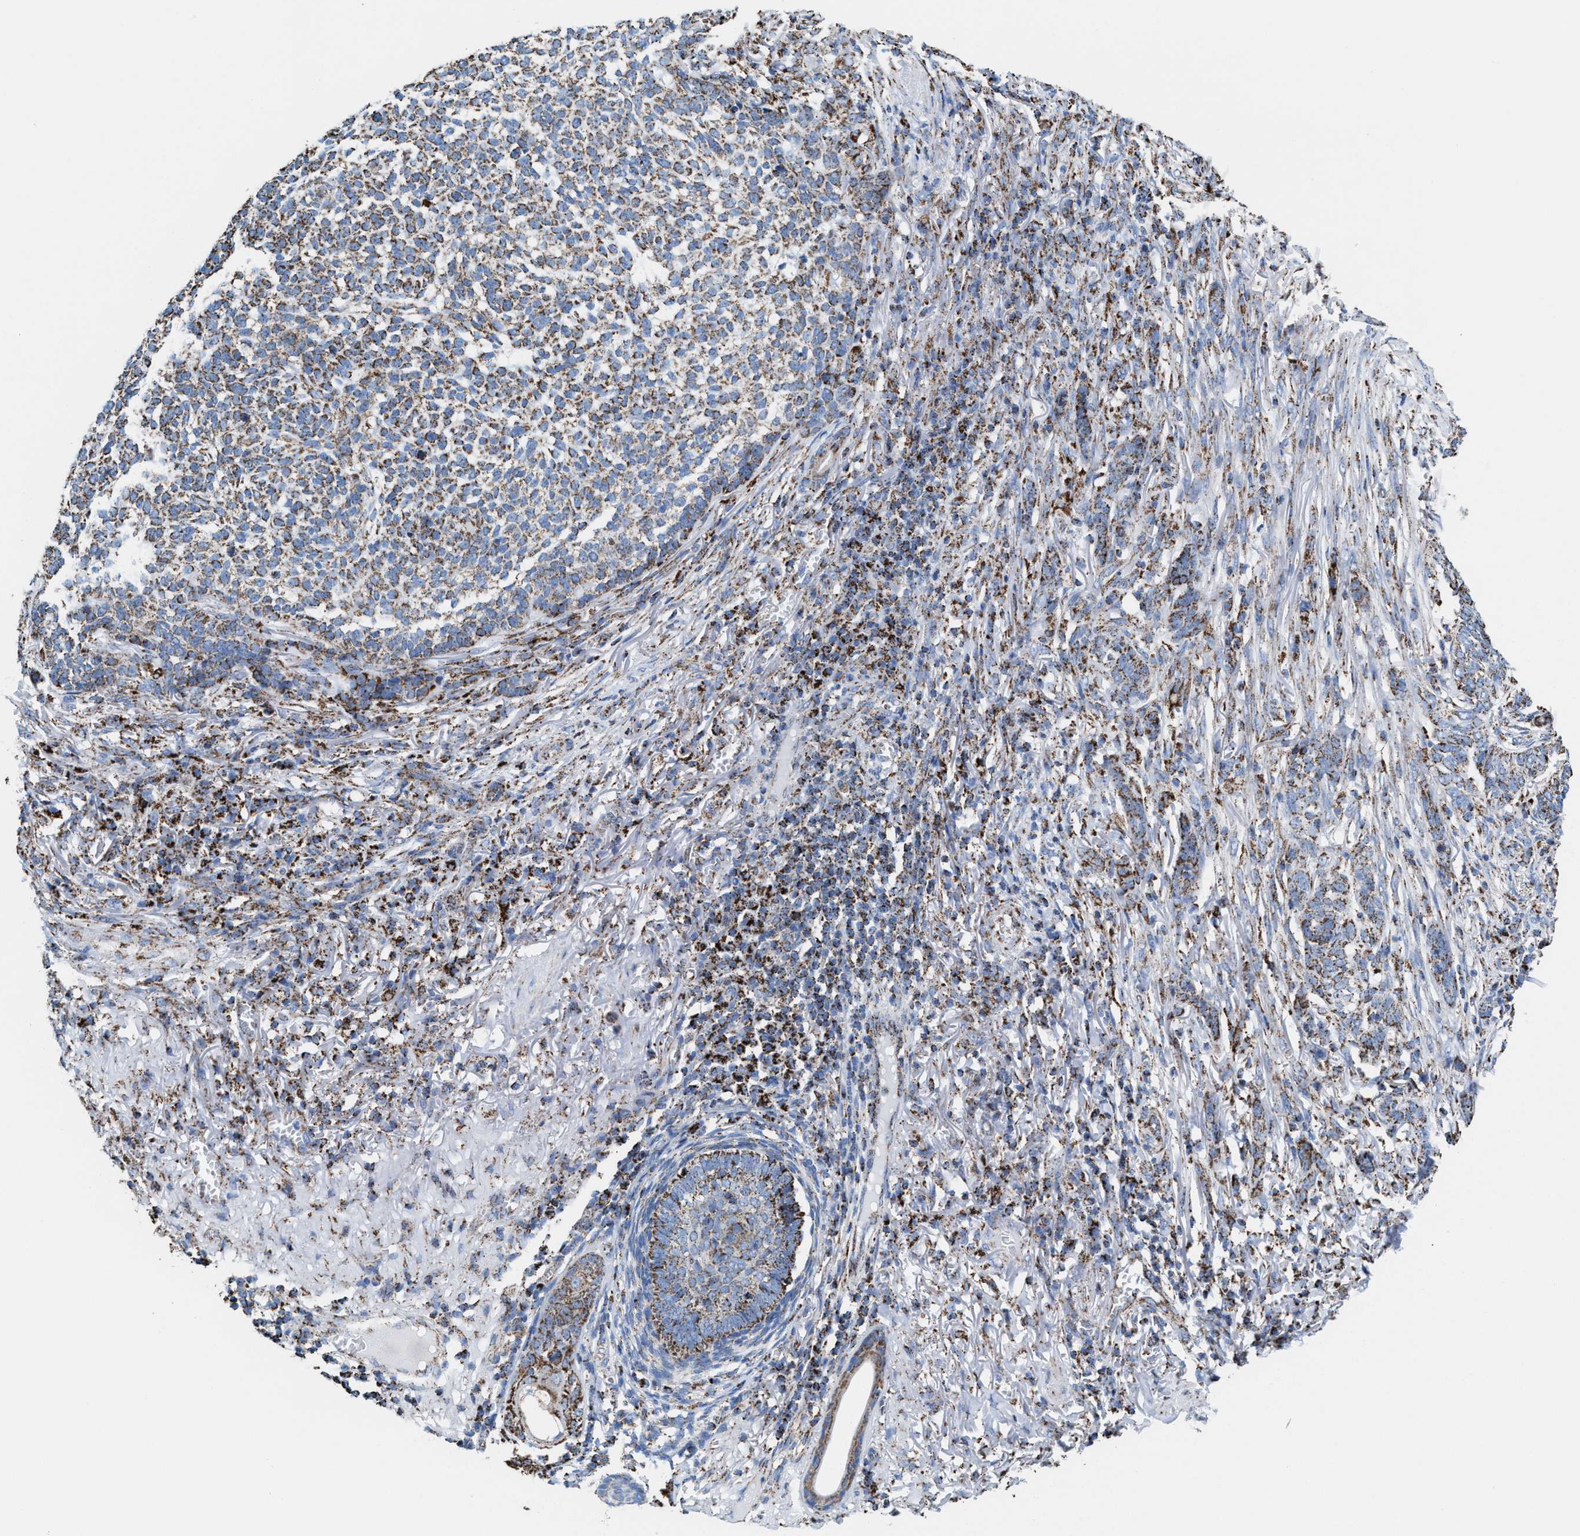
{"staining": {"intensity": "moderate", "quantity": "25%-75%", "location": "cytoplasmic/membranous"}, "tissue": "skin cancer", "cell_type": "Tumor cells", "image_type": "cancer", "snomed": [{"axis": "morphology", "description": "Basal cell carcinoma"}, {"axis": "topography", "description": "Skin"}], "caption": "Protein expression analysis of human basal cell carcinoma (skin) reveals moderate cytoplasmic/membranous expression in about 25%-75% of tumor cells.", "gene": "ECHS1", "patient": {"sex": "male", "age": 85}}